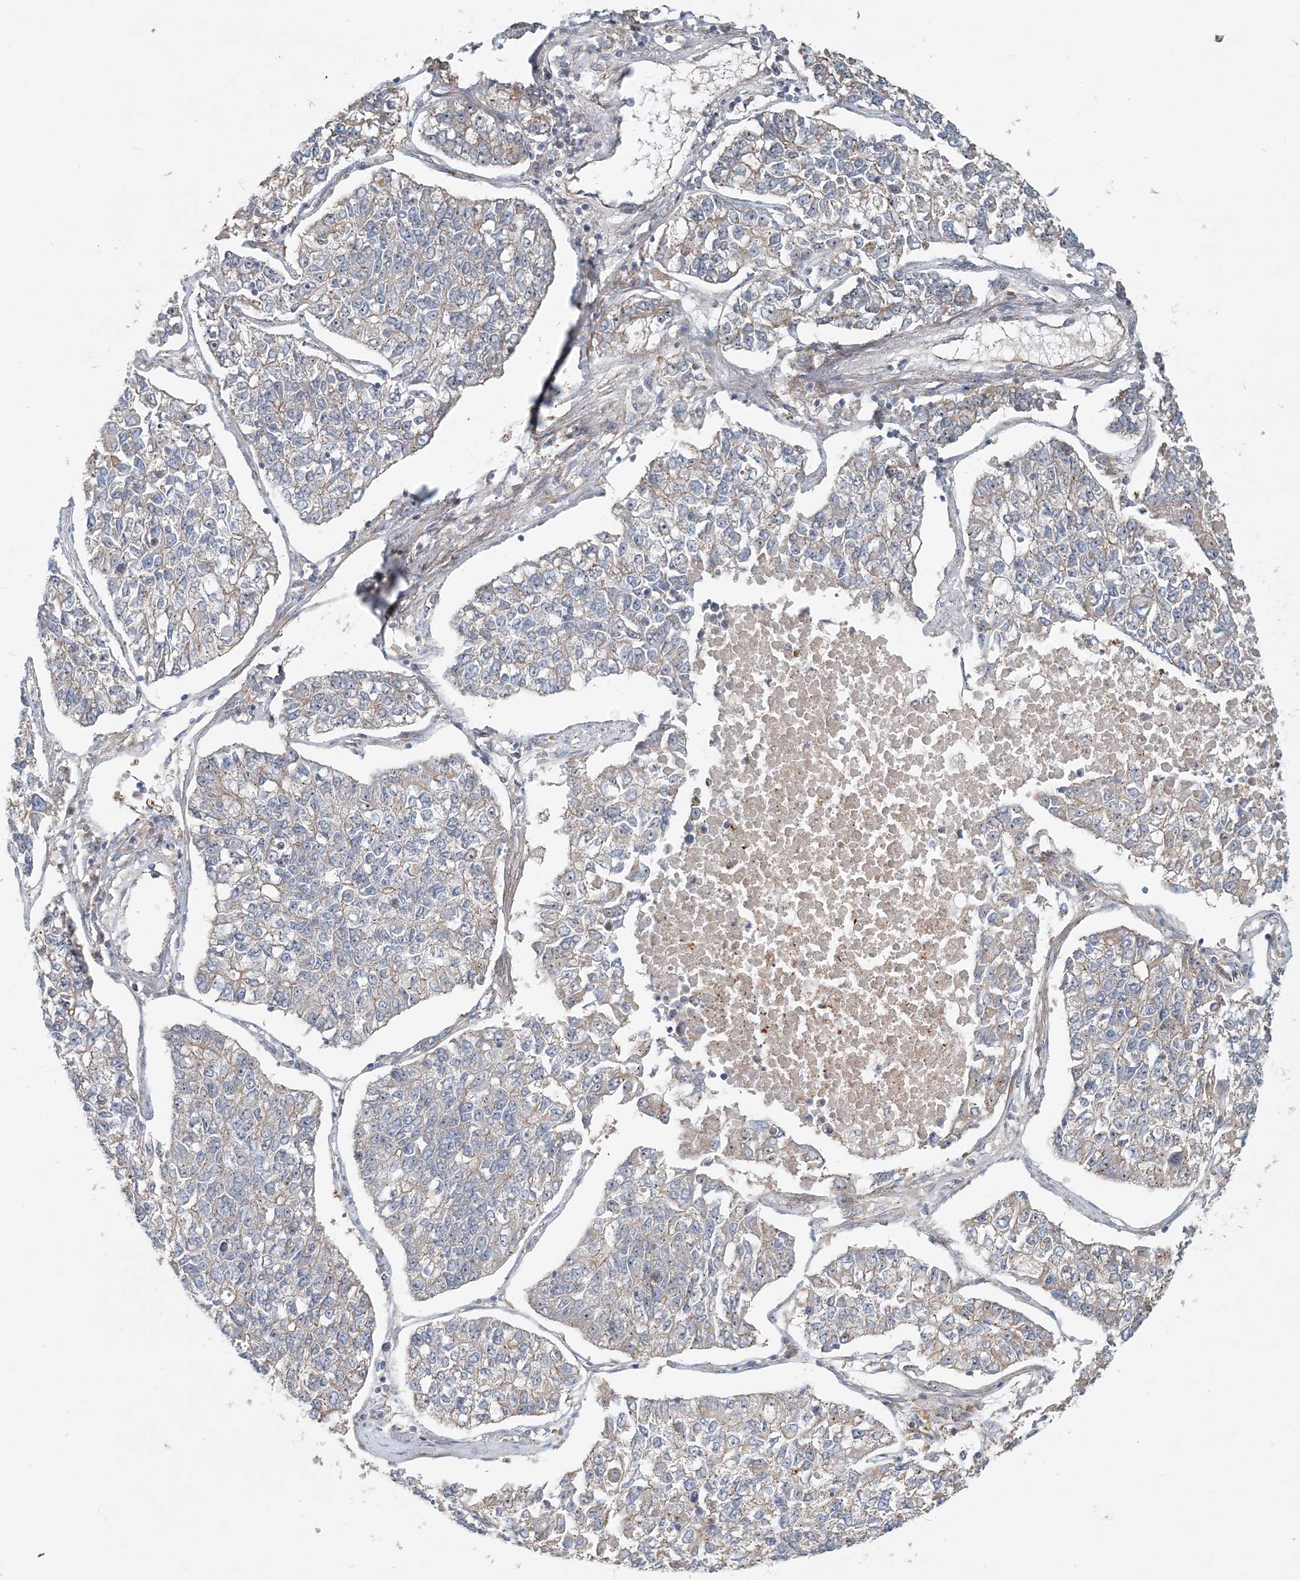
{"staining": {"intensity": "weak", "quantity": "25%-75%", "location": "cytoplasmic/membranous"}, "tissue": "lung cancer", "cell_type": "Tumor cells", "image_type": "cancer", "snomed": [{"axis": "morphology", "description": "Adenocarcinoma, NOS"}, {"axis": "topography", "description": "Lung"}], "caption": "The immunohistochemical stain highlights weak cytoplasmic/membranous positivity in tumor cells of lung cancer tissue.", "gene": "CXXC5", "patient": {"sex": "male", "age": 49}}